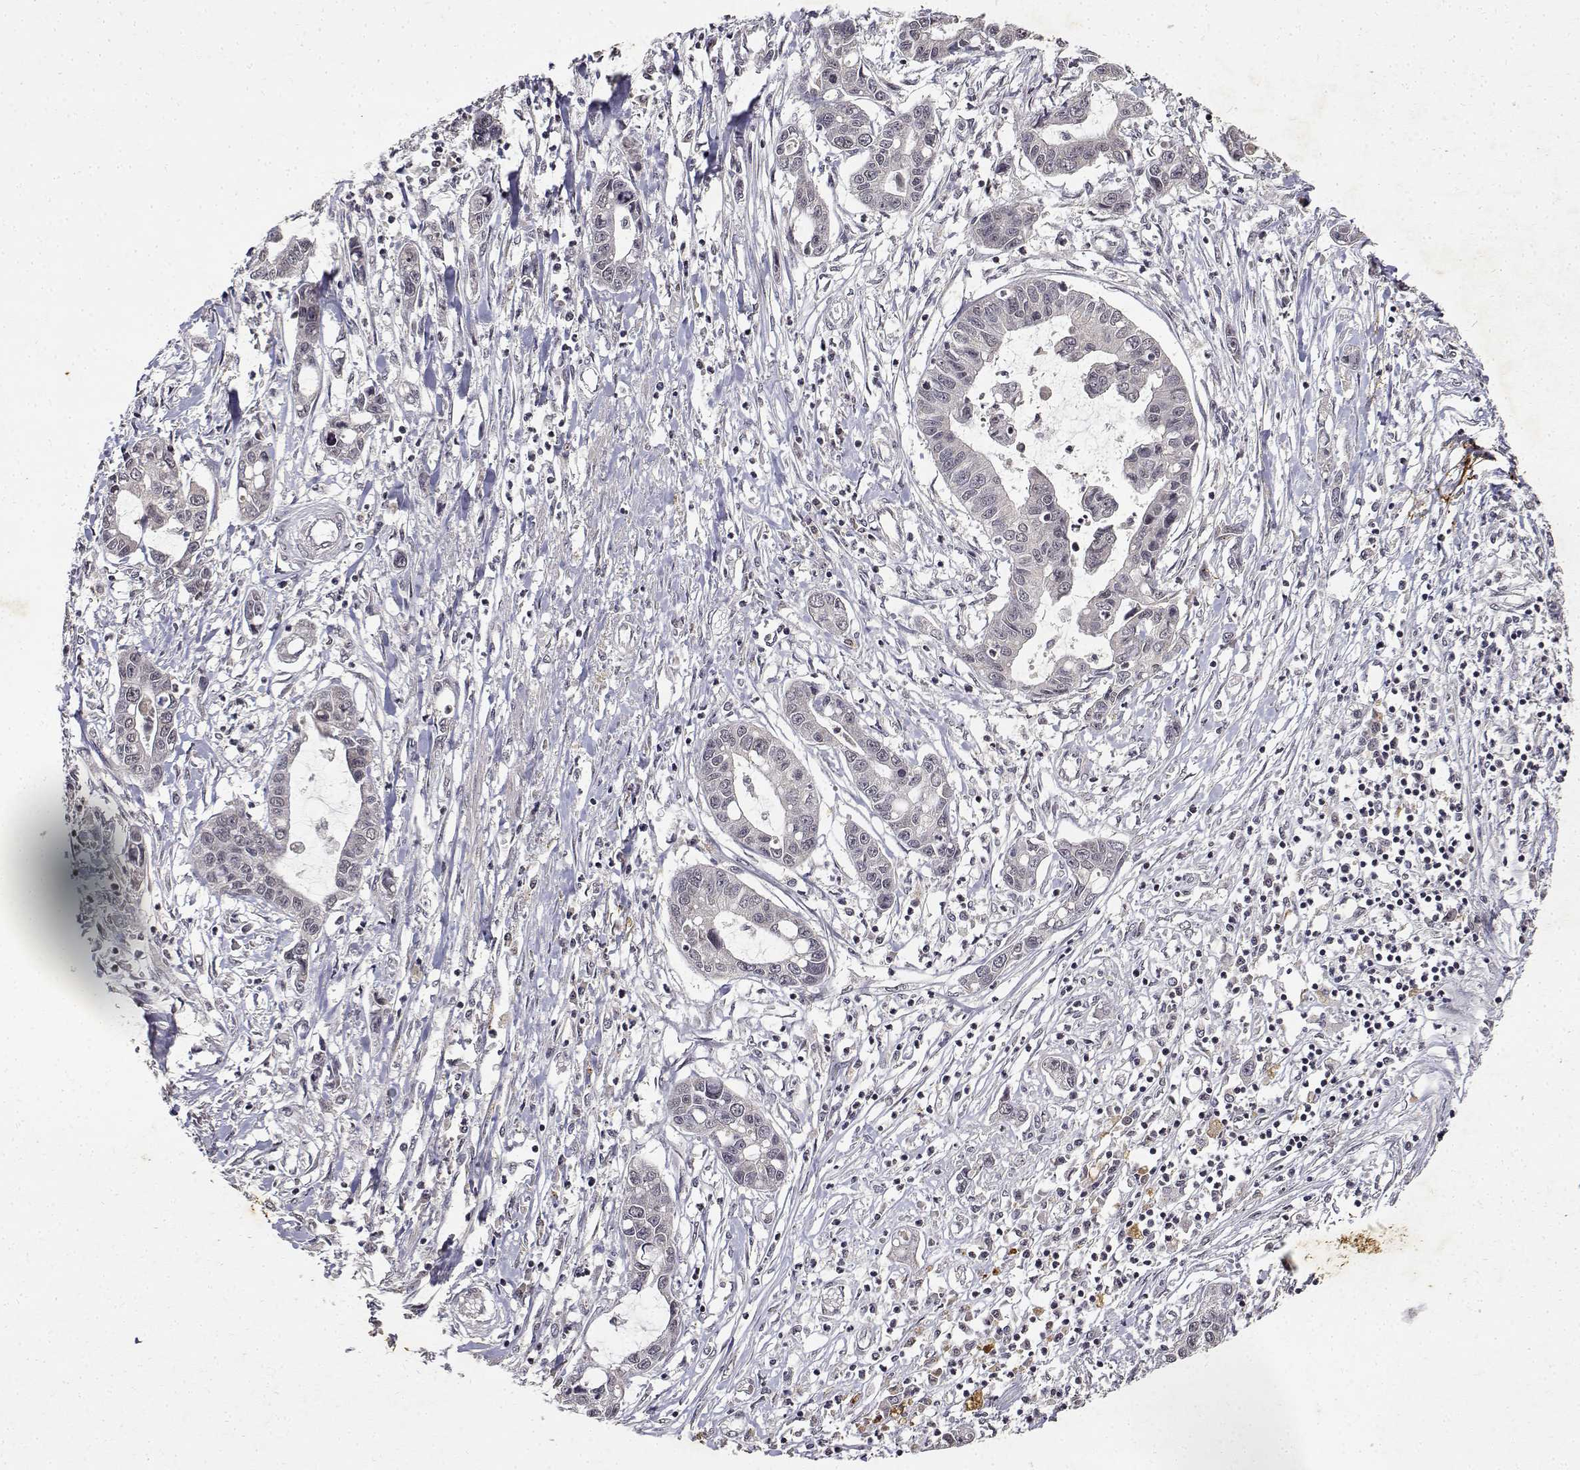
{"staining": {"intensity": "negative", "quantity": "none", "location": "none"}, "tissue": "liver cancer", "cell_type": "Tumor cells", "image_type": "cancer", "snomed": [{"axis": "morphology", "description": "Cholangiocarcinoma"}, {"axis": "topography", "description": "Liver"}], "caption": "This is an IHC image of human cholangiocarcinoma (liver). There is no expression in tumor cells.", "gene": "BDNF", "patient": {"sex": "male", "age": 58}}